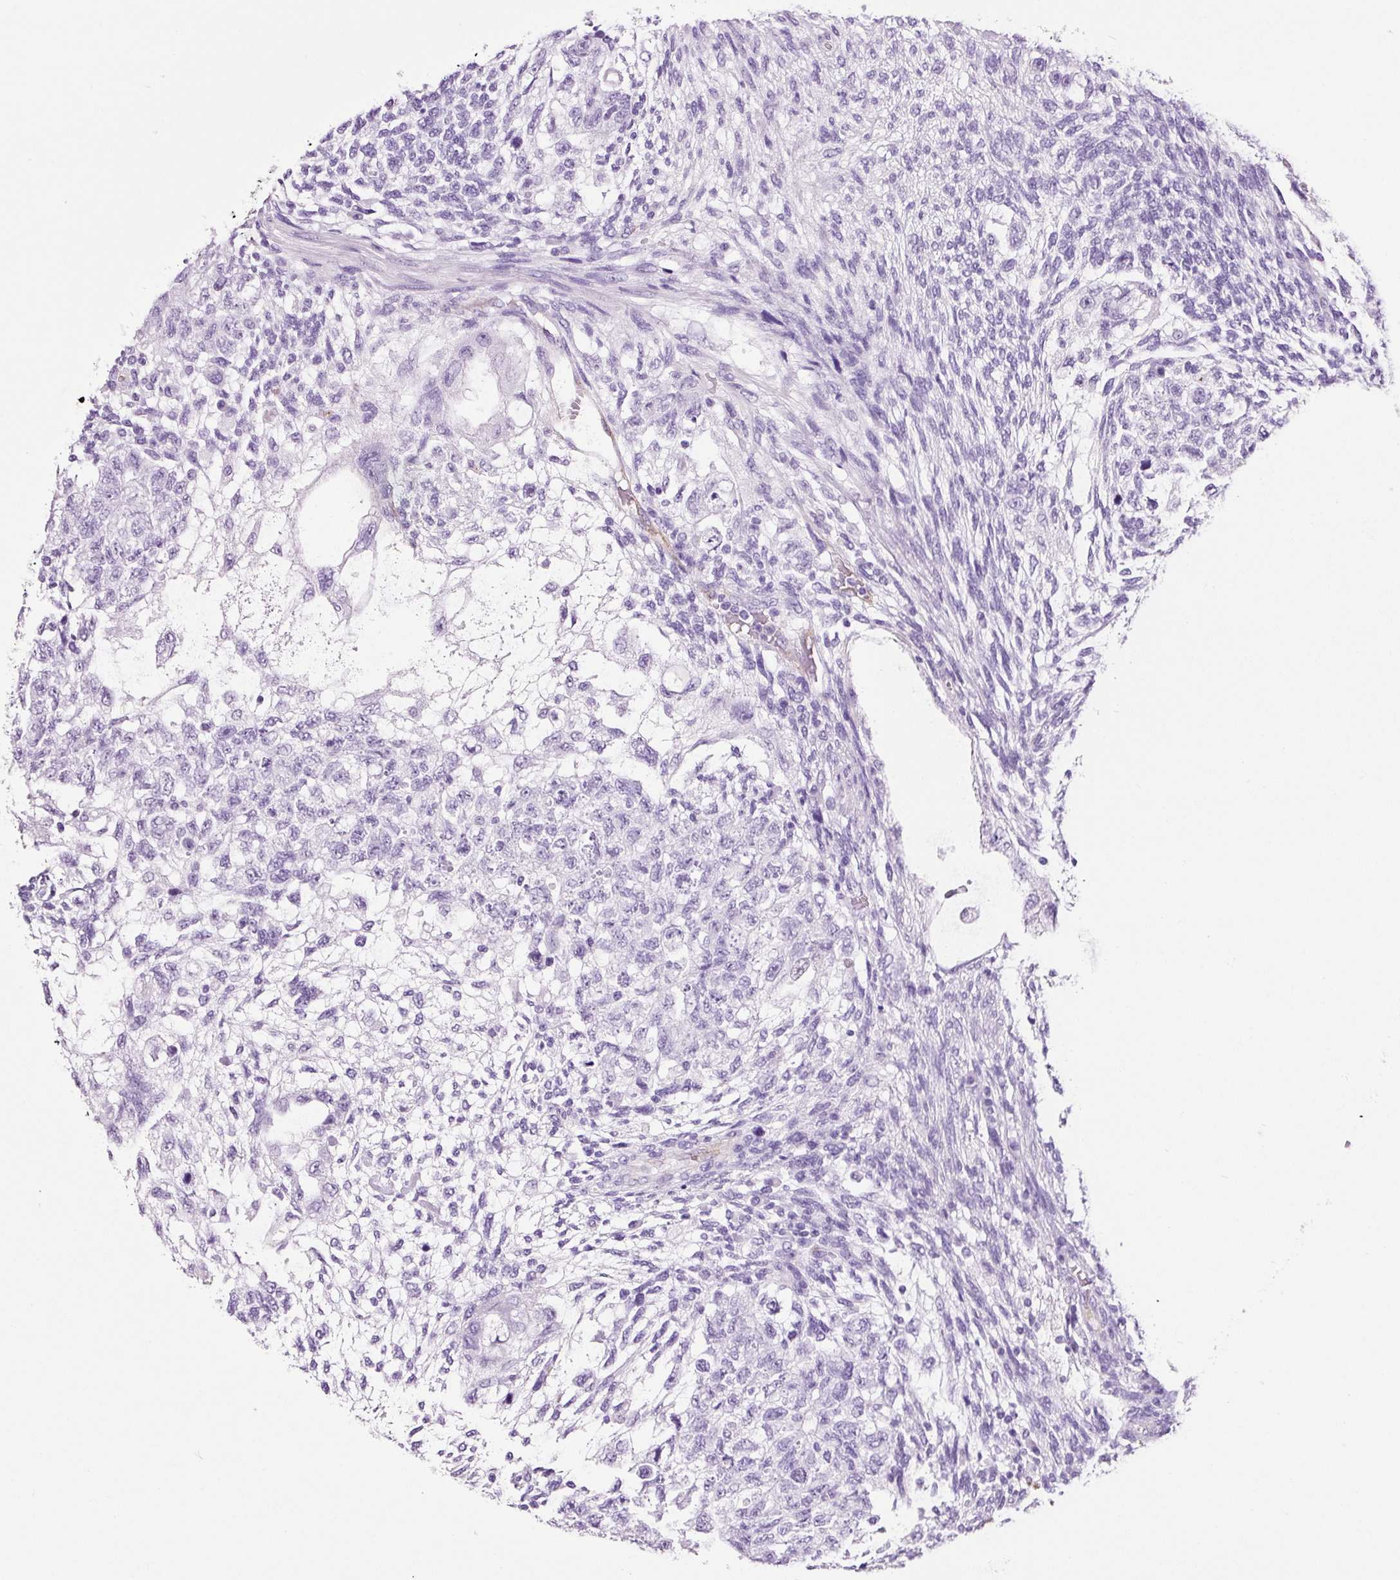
{"staining": {"intensity": "negative", "quantity": "none", "location": "none"}, "tissue": "testis cancer", "cell_type": "Tumor cells", "image_type": "cancer", "snomed": [{"axis": "morphology", "description": "Normal tissue, NOS"}, {"axis": "morphology", "description": "Carcinoma, Embryonal, NOS"}, {"axis": "topography", "description": "Testis"}], "caption": "The immunohistochemistry micrograph has no significant positivity in tumor cells of testis cancer tissue.", "gene": "ADSS1", "patient": {"sex": "male", "age": 36}}